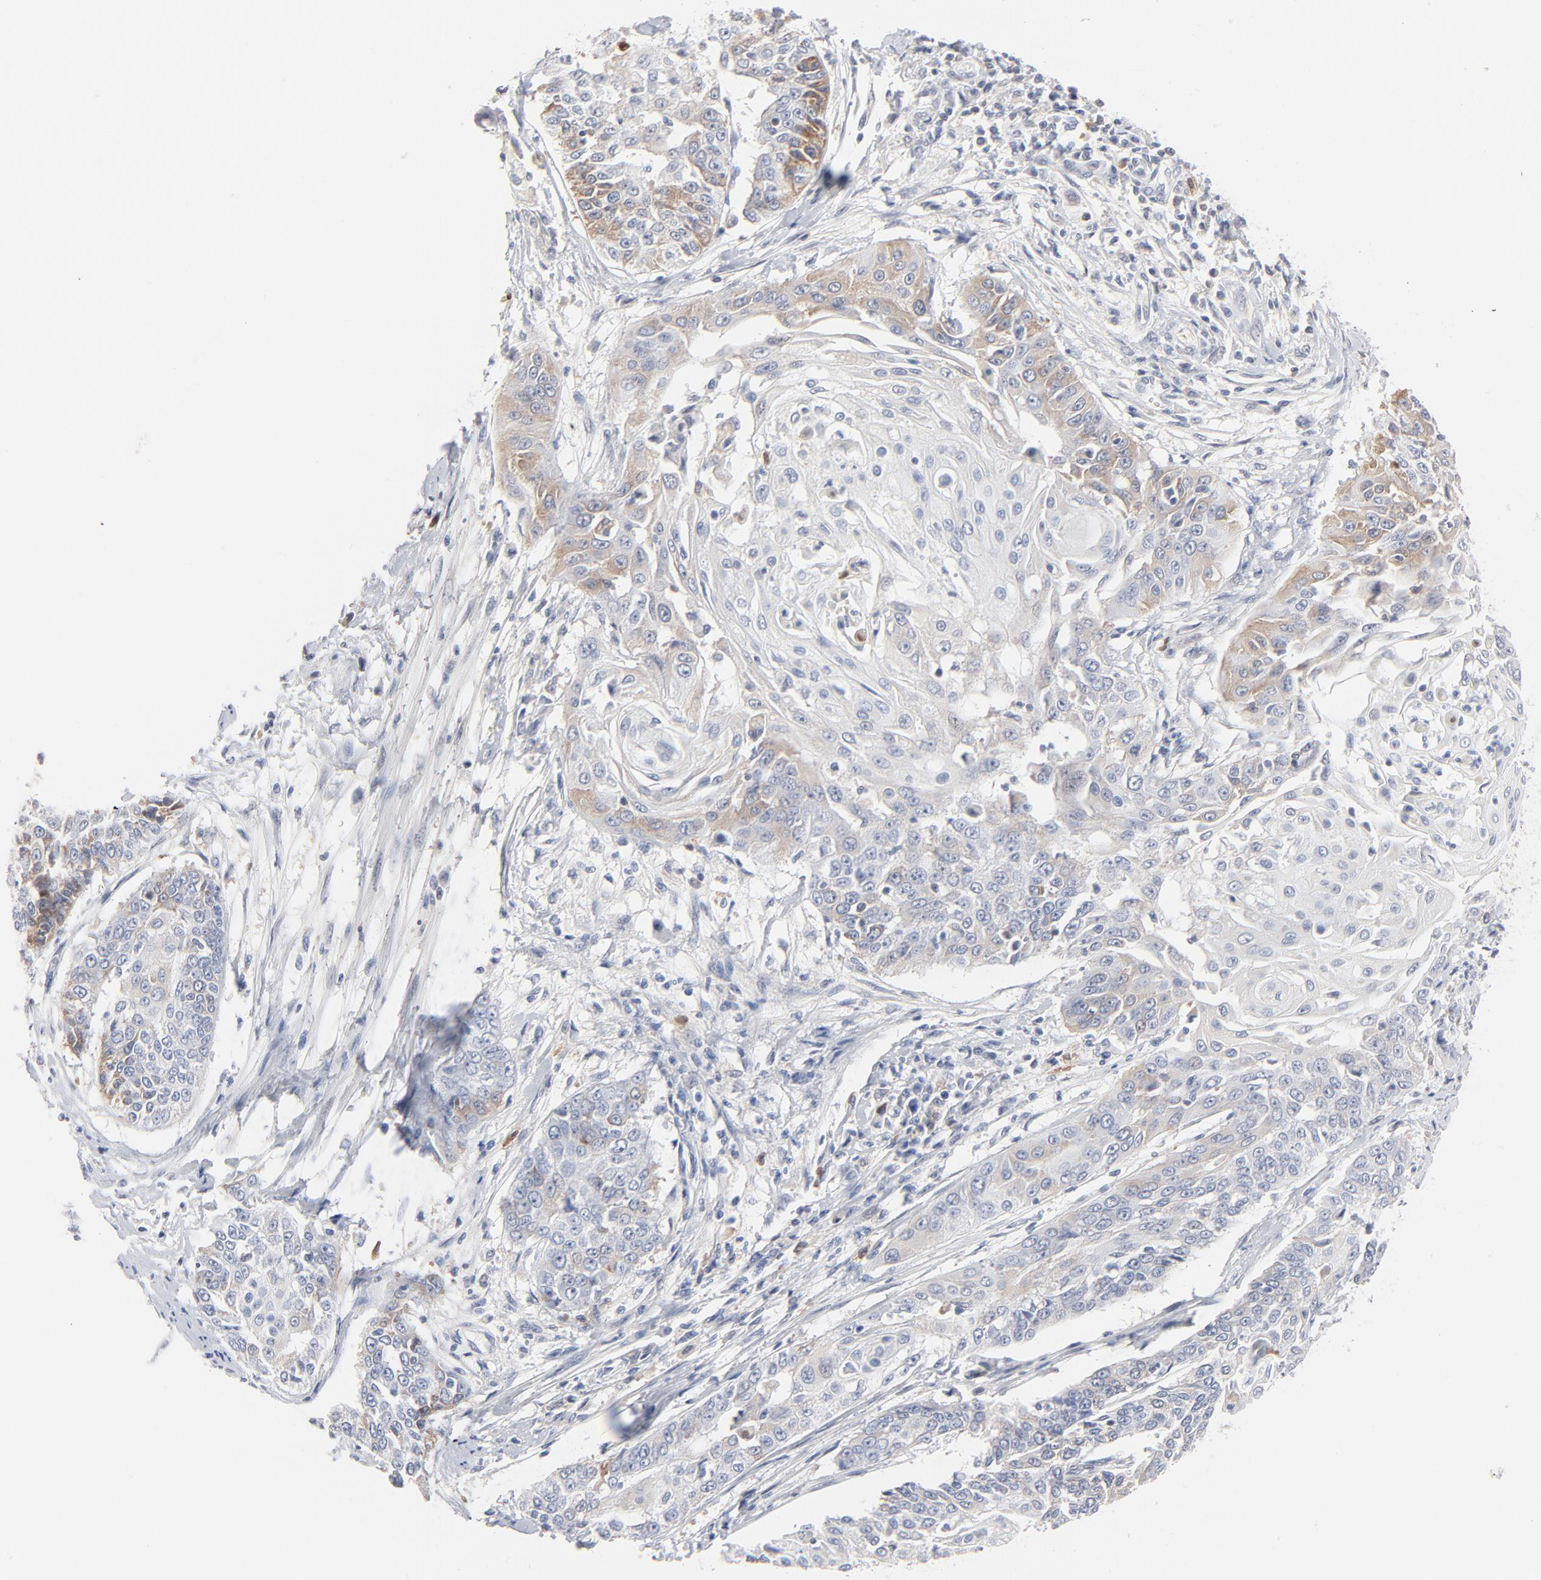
{"staining": {"intensity": "moderate", "quantity": "<25%", "location": "cytoplasmic/membranous"}, "tissue": "cervical cancer", "cell_type": "Tumor cells", "image_type": "cancer", "snomed": [{"axis": "morphology", "description": "Squamous cell carcinoma, NOS"}, {"axis": "topography", "description": "Cervix"}], "caption": "A high-resolution photomicrograph shows IHC staining of squamous cell carcinoma (cervical), which reveals moderate cytoplasmic/membranous expression in about <25% of tumor cells.", "gene": "SERPINA4", "patient": {"sex": "female", "age": 64}}